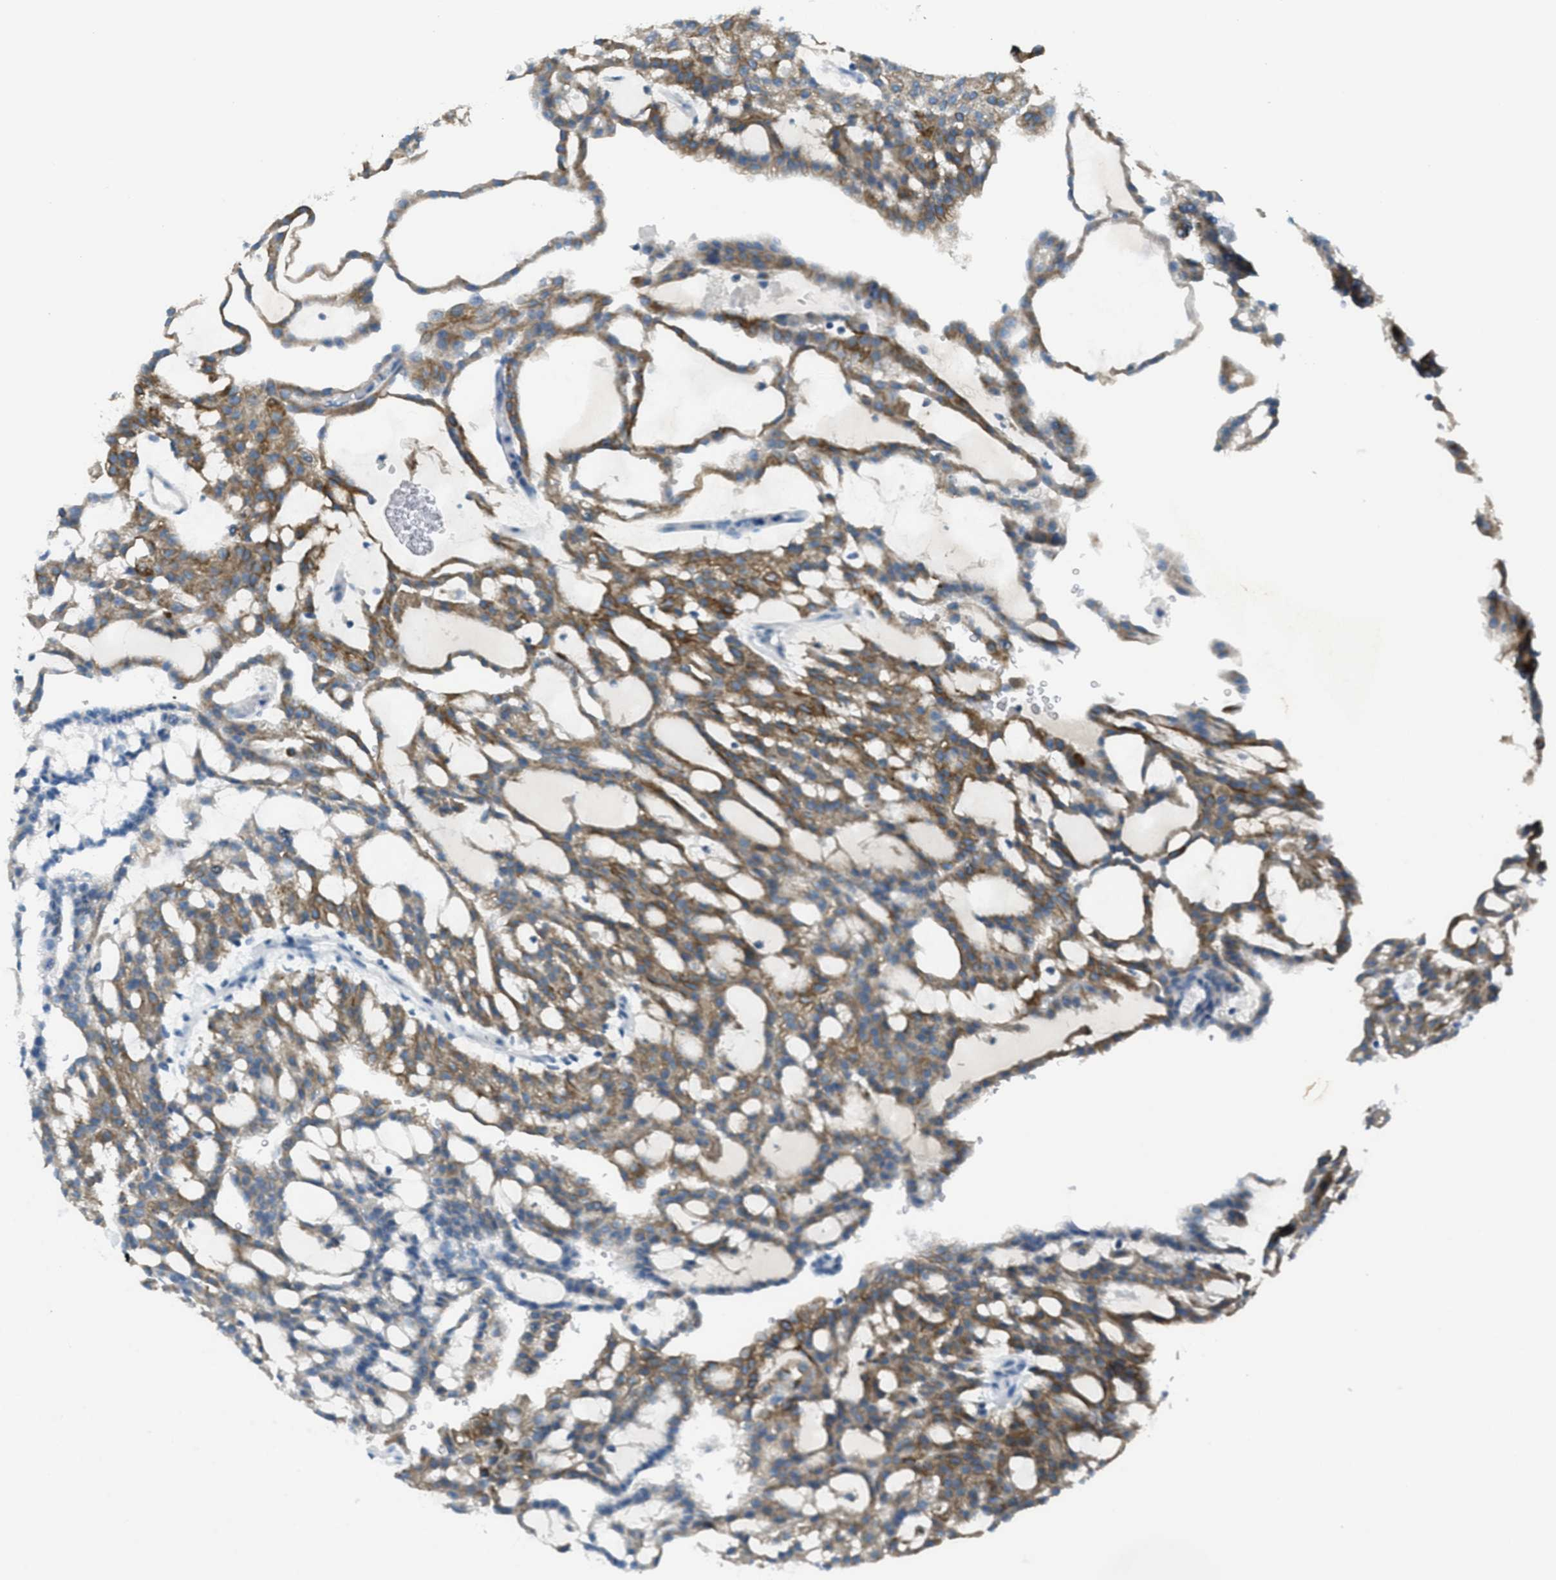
{"staining": {"intensity": "moderate", "quantity": ">75%", "location": "cytoplasmic/membranous"}, "tissue": "renal cancer", "cell_type": "Tumor cells", "image_type": "cancer", "snomed": [{"axis": "morphology", "description": "Adenocarcinoma, NOS"}, {"axis": "topography", "description": "Kidney"}], "caption": "The histopathology image shows immunohistochemical staining of renal cancer. There is moderate cytoplasmic/membranous positivity is appreciated in about >75% of tumor cells.", "gene": "KLHL8", "patient": {"sex": "male", "age": 63}}